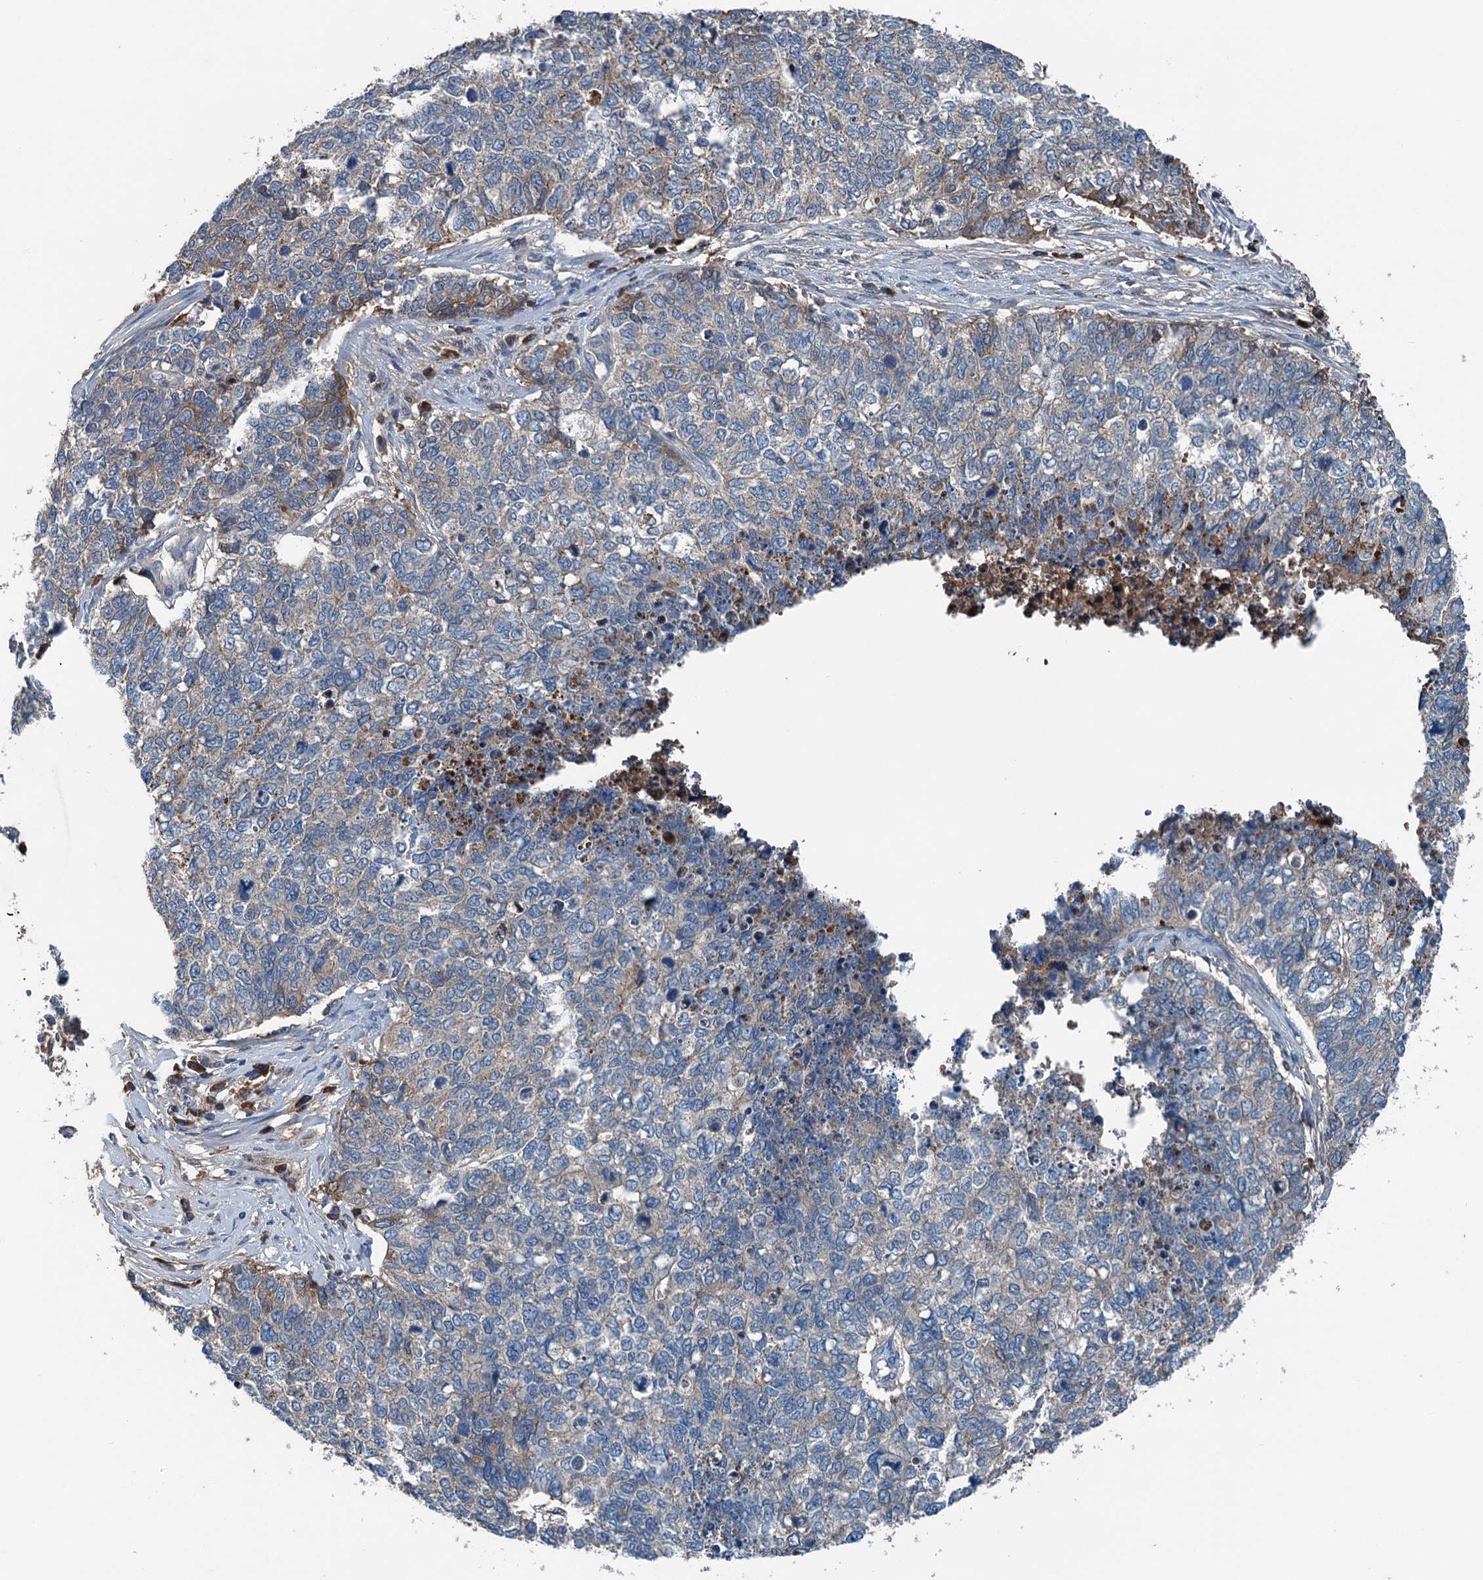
{"staining": {"intensity": "weak", "quantity": "<25%", "location": "cytoplasmic/membranous"}, "tissue": "cervical cancer", "cell_type": "Tumor cells", "image_type": "cancer", "snomed": [{"axis": "morphology", "description": "Squamous cell carcinoma, NOS"}, {"axis": "topography", "description": "Cervix"}], "caption": "Image shows no significant protein expression in tumor cells of cervical cancer (squamous cell carcinoma). Nuclei are stained in blue.", "gene": "PDSS1", "patient": {"sex": "female", "age": 63}}